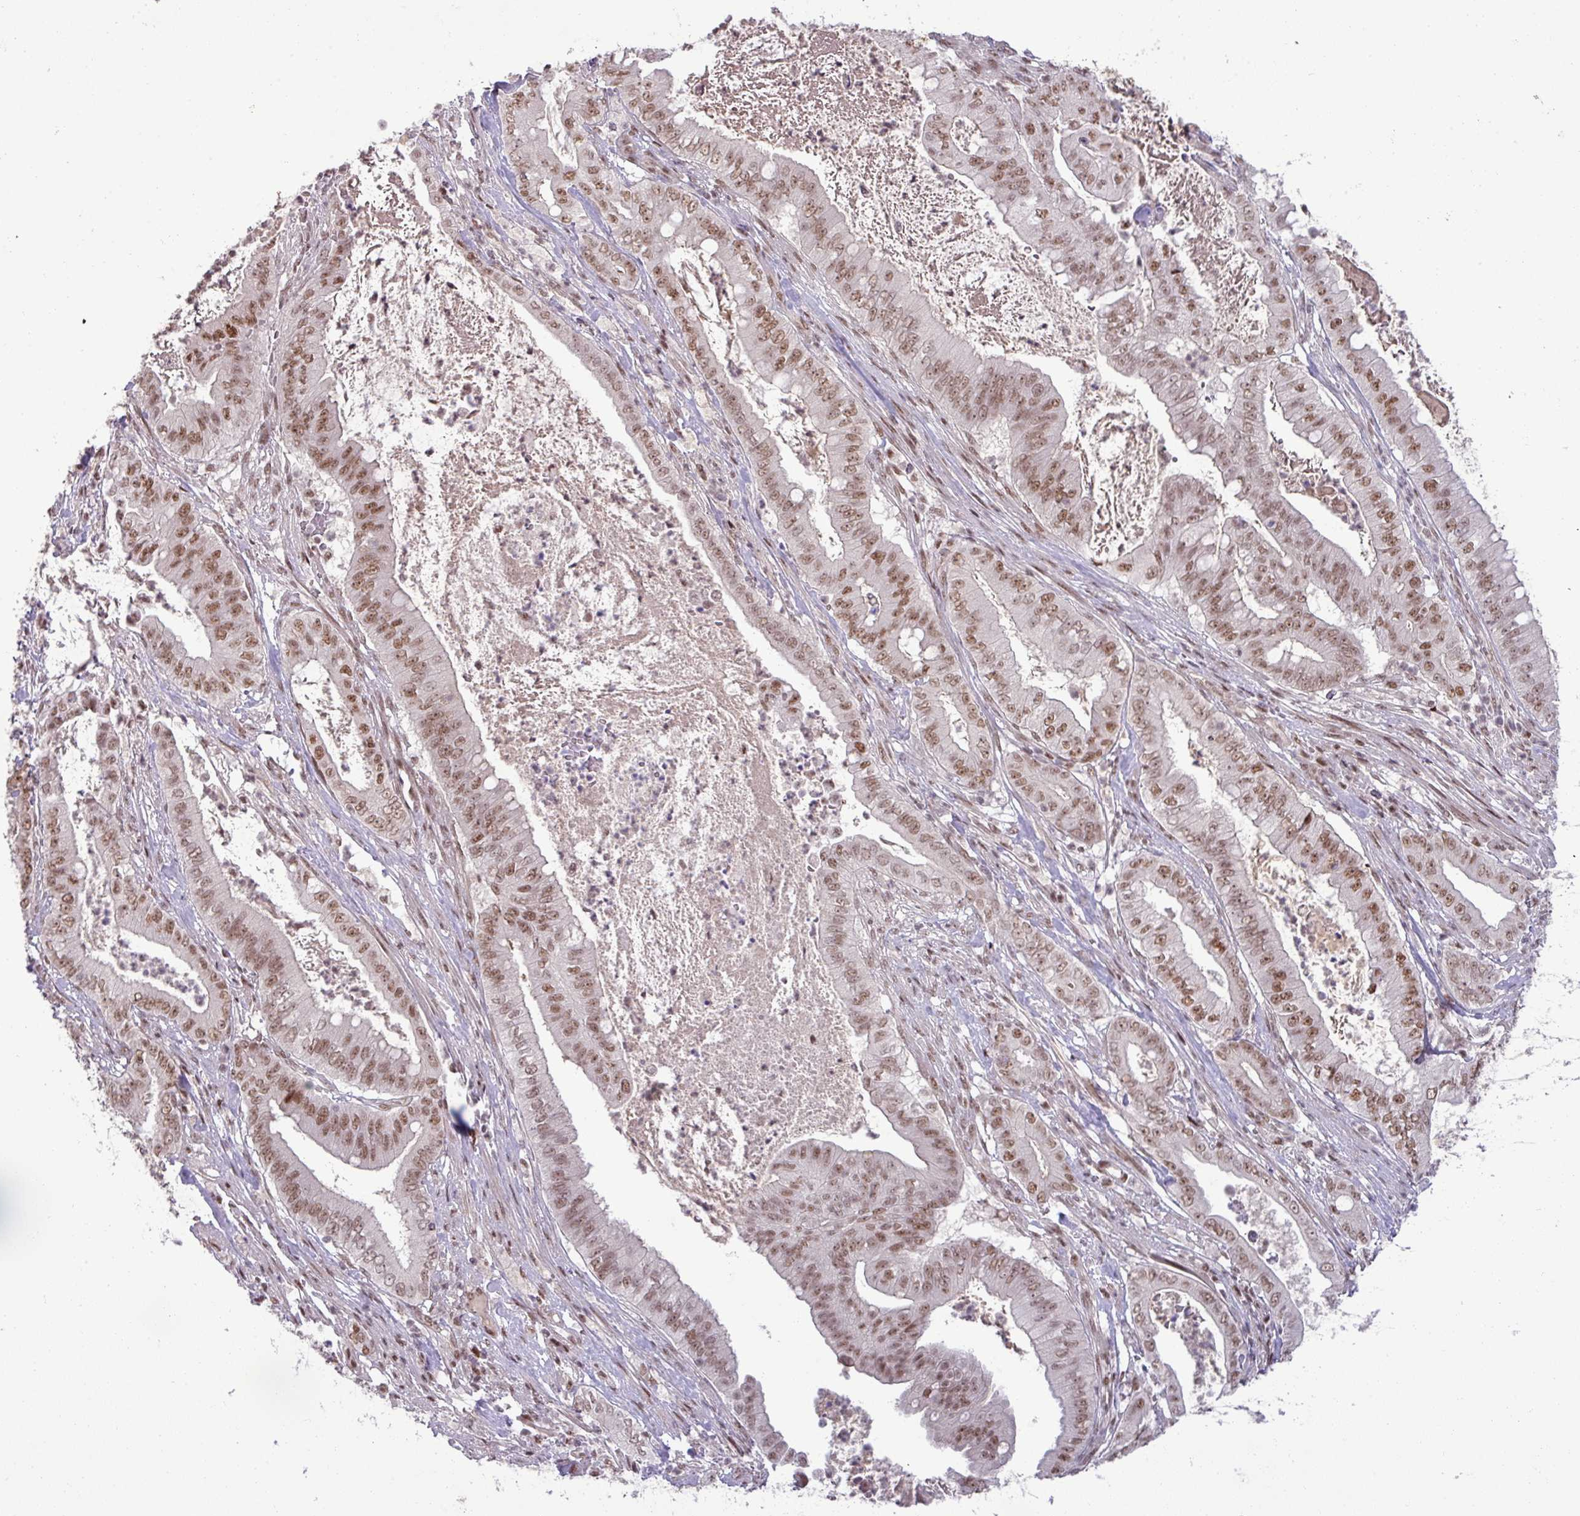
{"staining": {"intensity": "moderate", "quantity": ">75%", "location": "nuclear"}, "tissue": "pancreatic cancer", "cell_type": "Tumor cells", "image_type": "cancer", "snomed": [{"axis": "morphology", "description": "Adenocarcinoma, NOS"}, {"axis": "topography", "description": "Pancreas"}], "caption": "A photomicrograph showing moderate nuclear expression in approximately >75% of tumor cells in pancreatic adenocarcinoma, as visualized by brown immunohistochemical staining.", "gene": "PTPN20", "patient": {"sex": "male", "age": 71}}